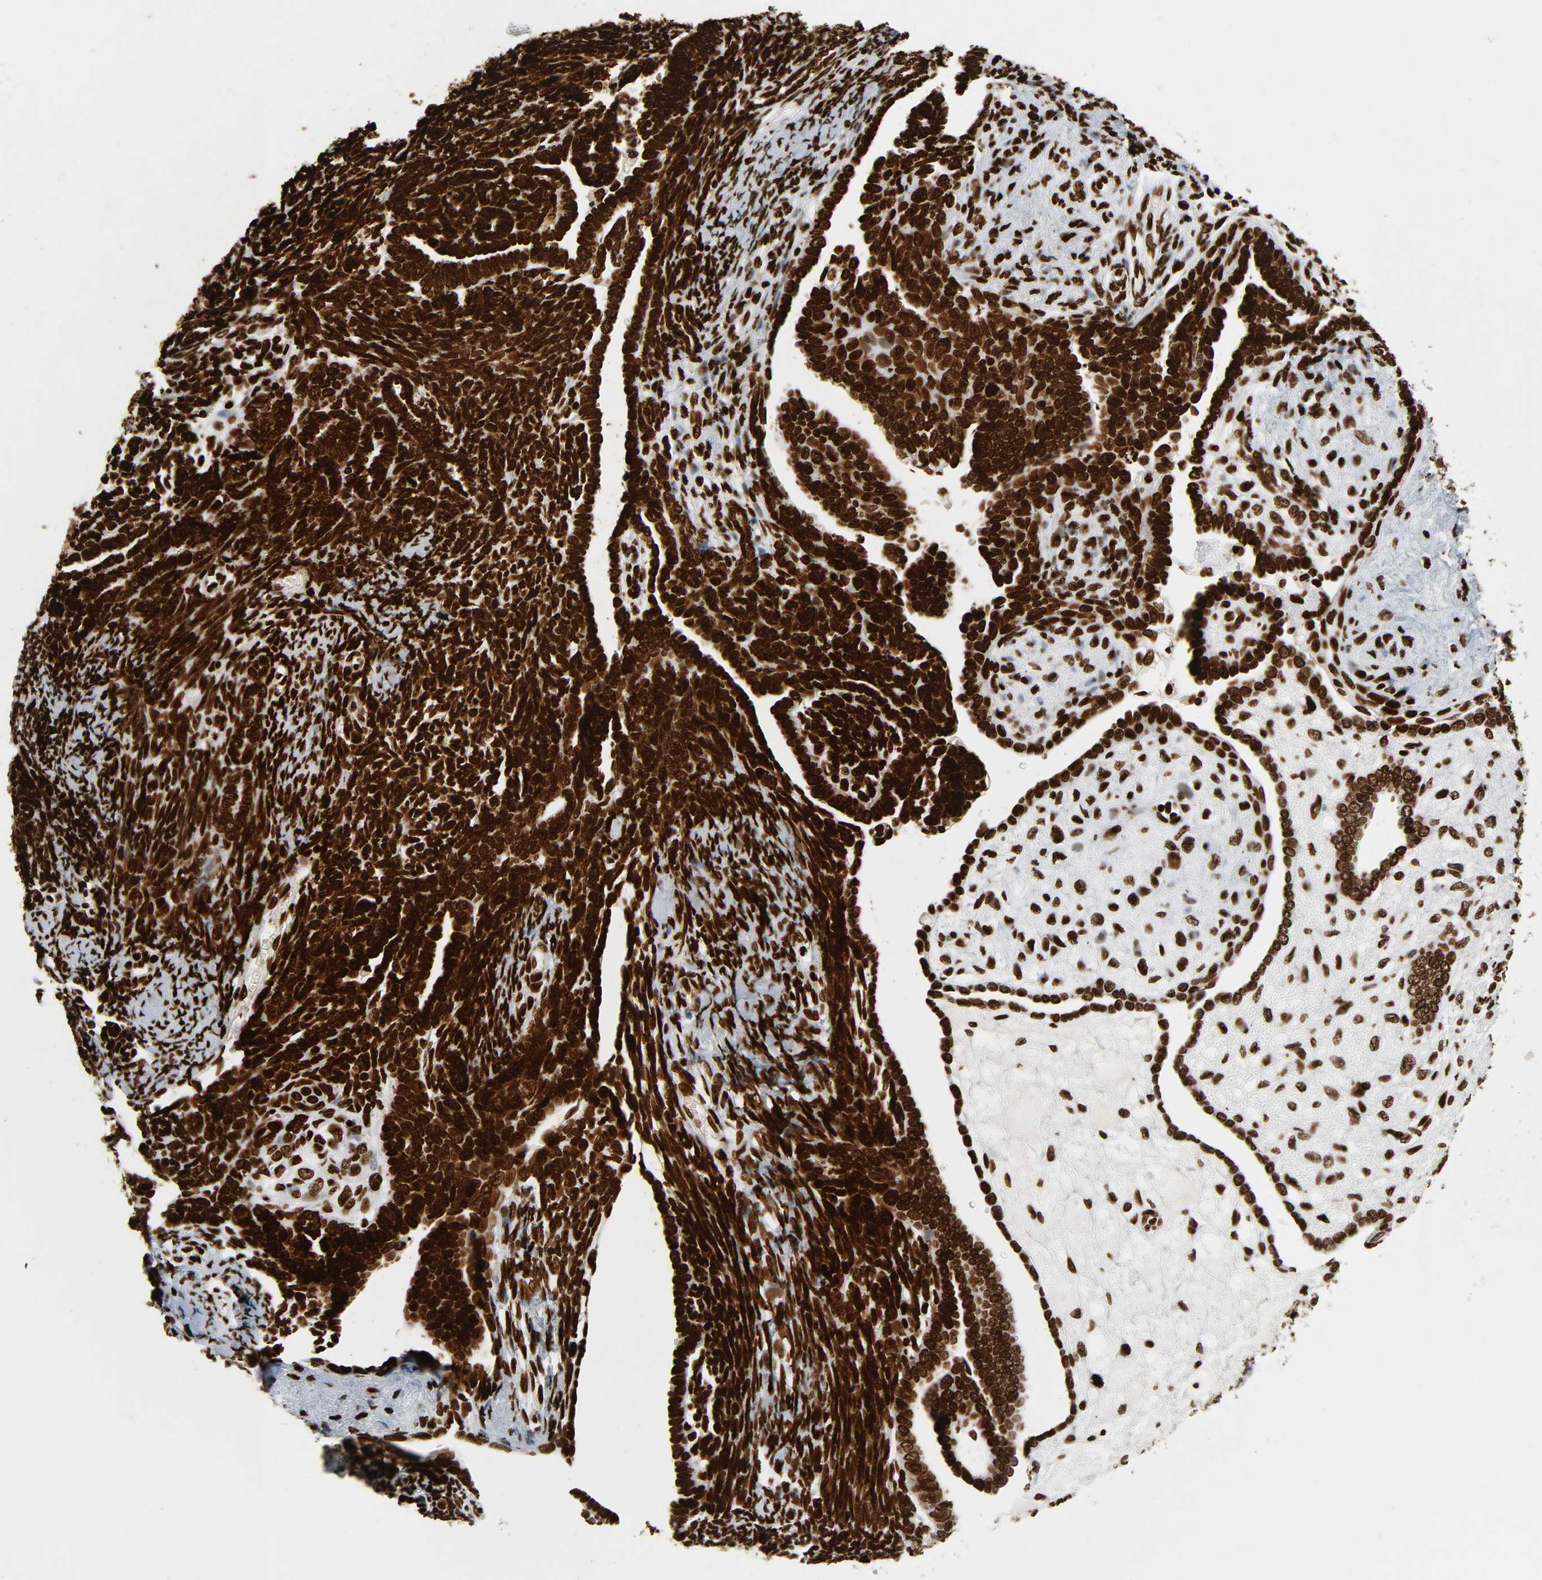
{"staining": {"intensity": "strong", "quantity": ">75%", "location": "nuclear"}, "tissue": "endometrial cancer", "cell_type": "Tumor cells", "image_type": "cancer", "snomed": [{"axis": "morphology", "description": "Neoplasm, malignant, NOS"}, {"axis": "topography", "description": "Endometrium"}], "caption": "DAB (3,3'-diaminobenzidine) immunohistochemical staining of endometrial cancer (malignant neoplasm) demonstrates strong nuclear protein staining in about >75% of tumor cells.", "gene": "RXRA", "patient": {"sex": "female", "age": 74}}